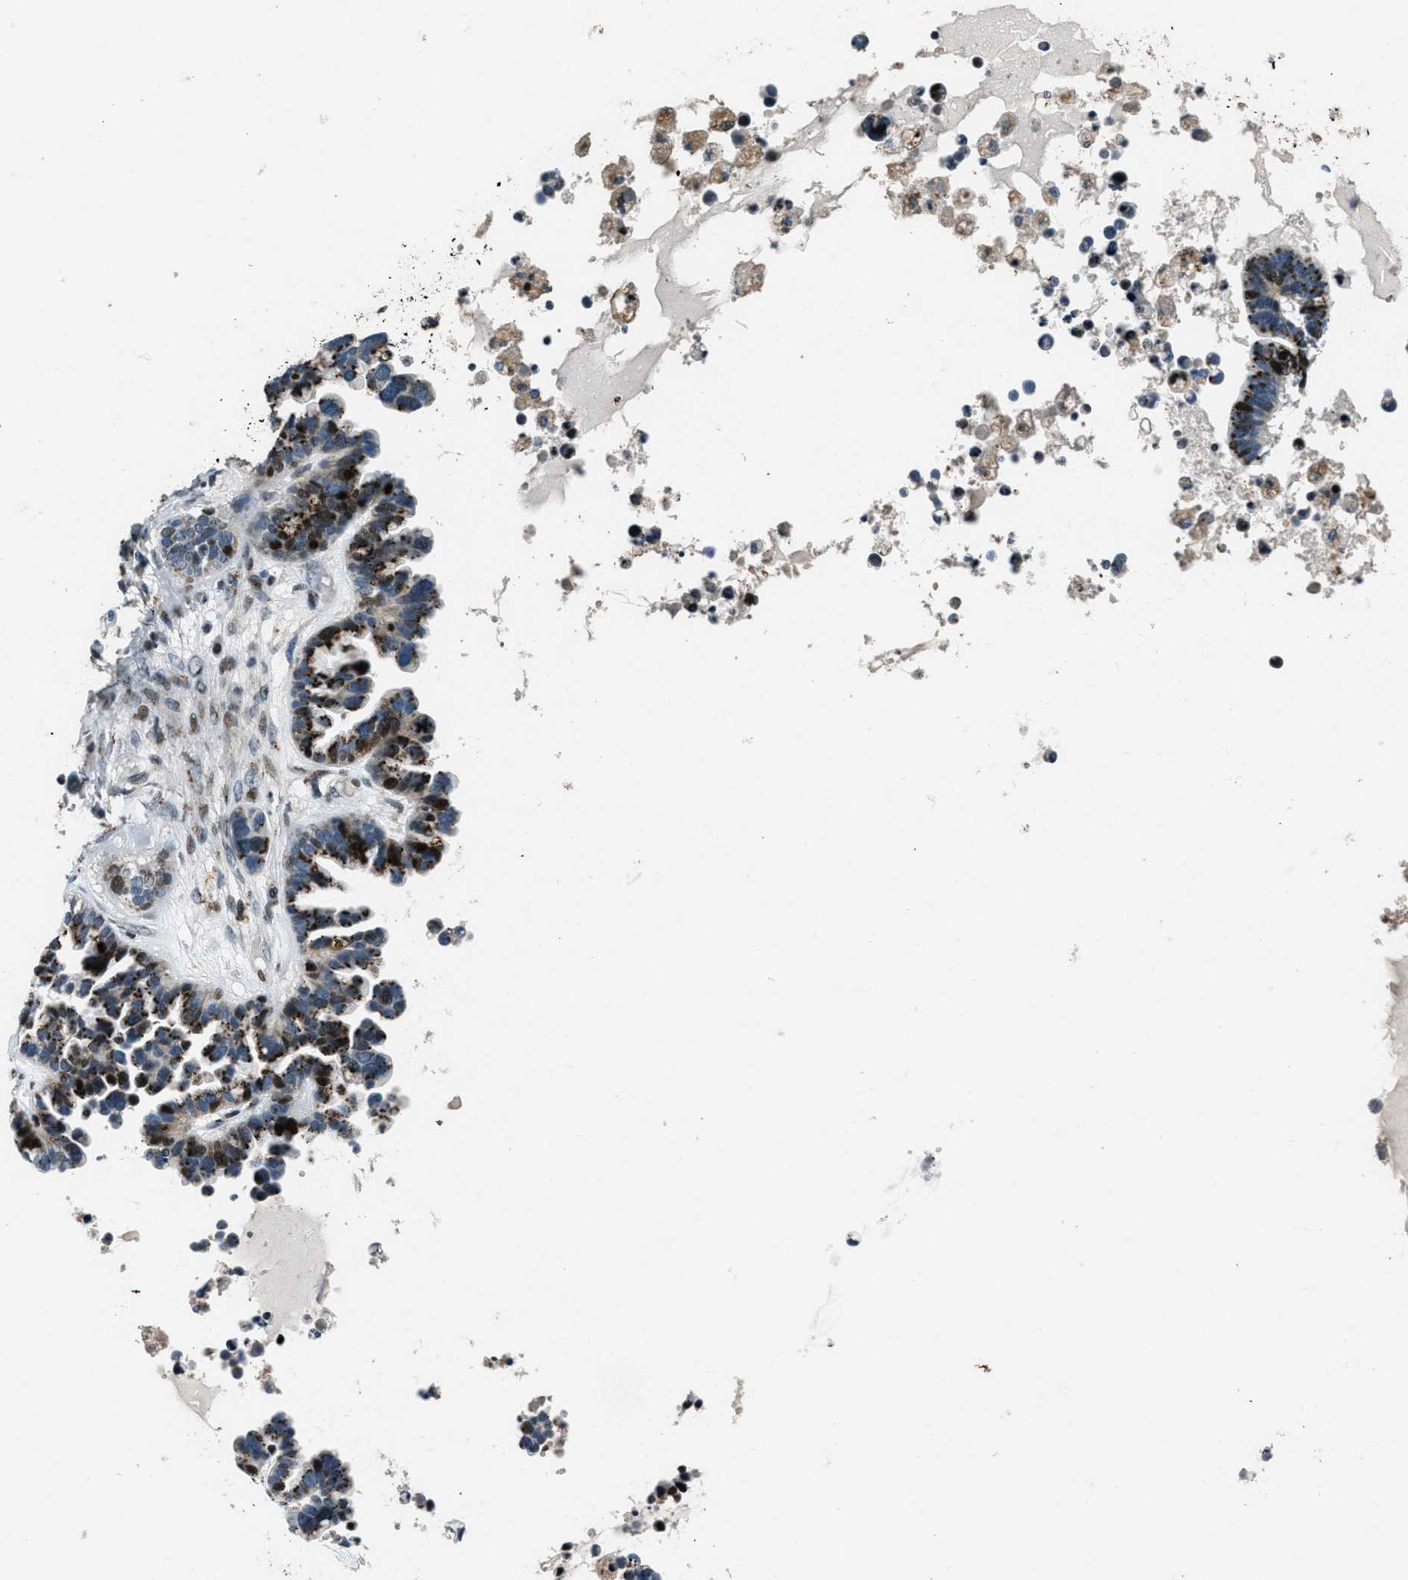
{"staining": {"intensity": "strong", "quantity": ">75%", "location": "cytoplasmic/membranous"}, "tissue": "ovarian cancer", "cell_type": "Tumor cells", "image_type": "cancer", "snomed": [{"axis": "morphology", "description": "Cystadenocarcinoma, serous, NOS"}, {"axis": "topography", "description": "Ovary"}], "caption": "DAB immunohistochemical staining of human ovarian serous cystadenocarcinoma displays strong cytoplasmic/membranous protein positivity in about >75% of tumor cells. (IHC, brightfield microscopy, high magnification).", "gene": "GPC6", "patient": {"sex": "female", "age": 56}}